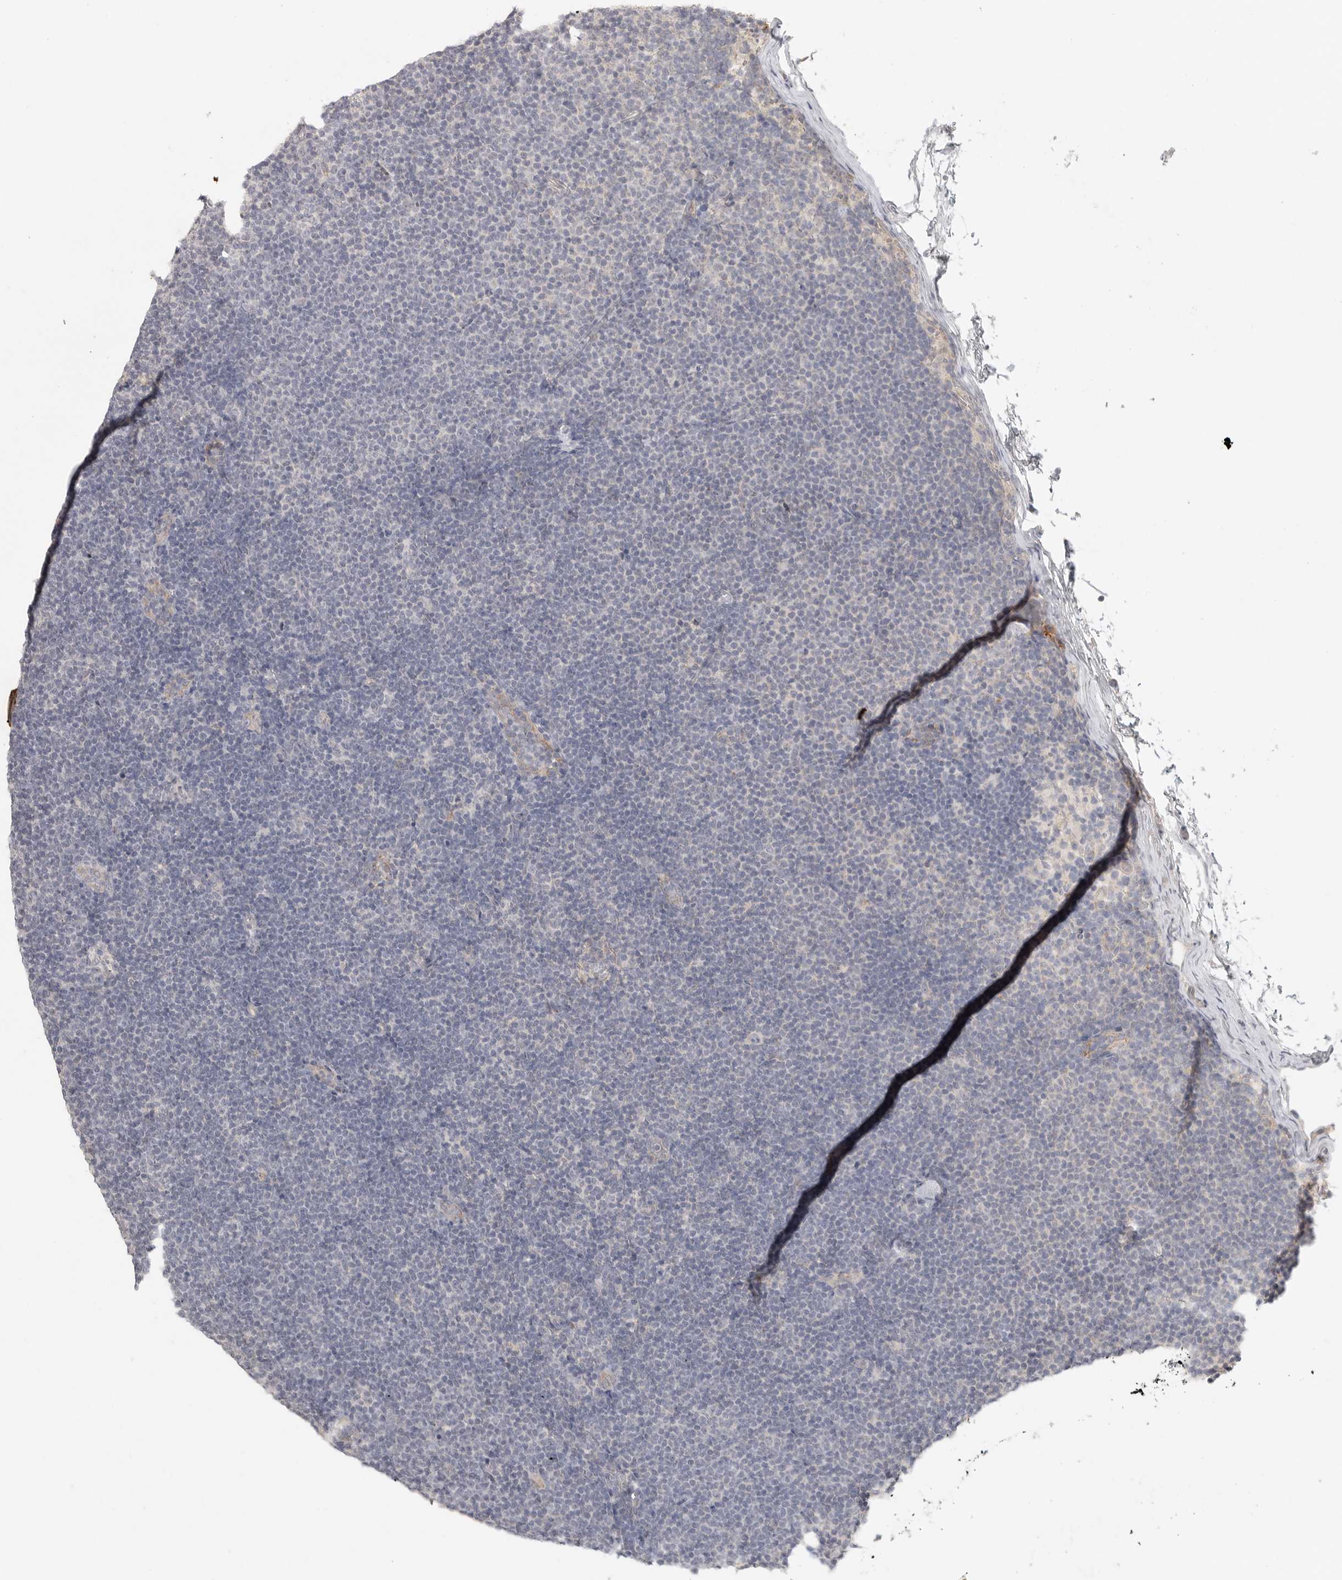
{"staining": {"intensity": "negative", "quantity": "none", "location": "none"}, "tissue": "lymphoma", "cell_type": "Tumor cells", "image_type": "cancer", "snomed": [{"axis": "morphology", "description": "Malignant lymphoma, non-Hodgkin's type, Low grade"}, {"axis": "topography", "description": "Lymph node"}], "caption": "Tumor cells are negative for protein expression in human lymphoma.", "gene": "SLC25A36", "patient": {"sex": "female", "age": 53}}